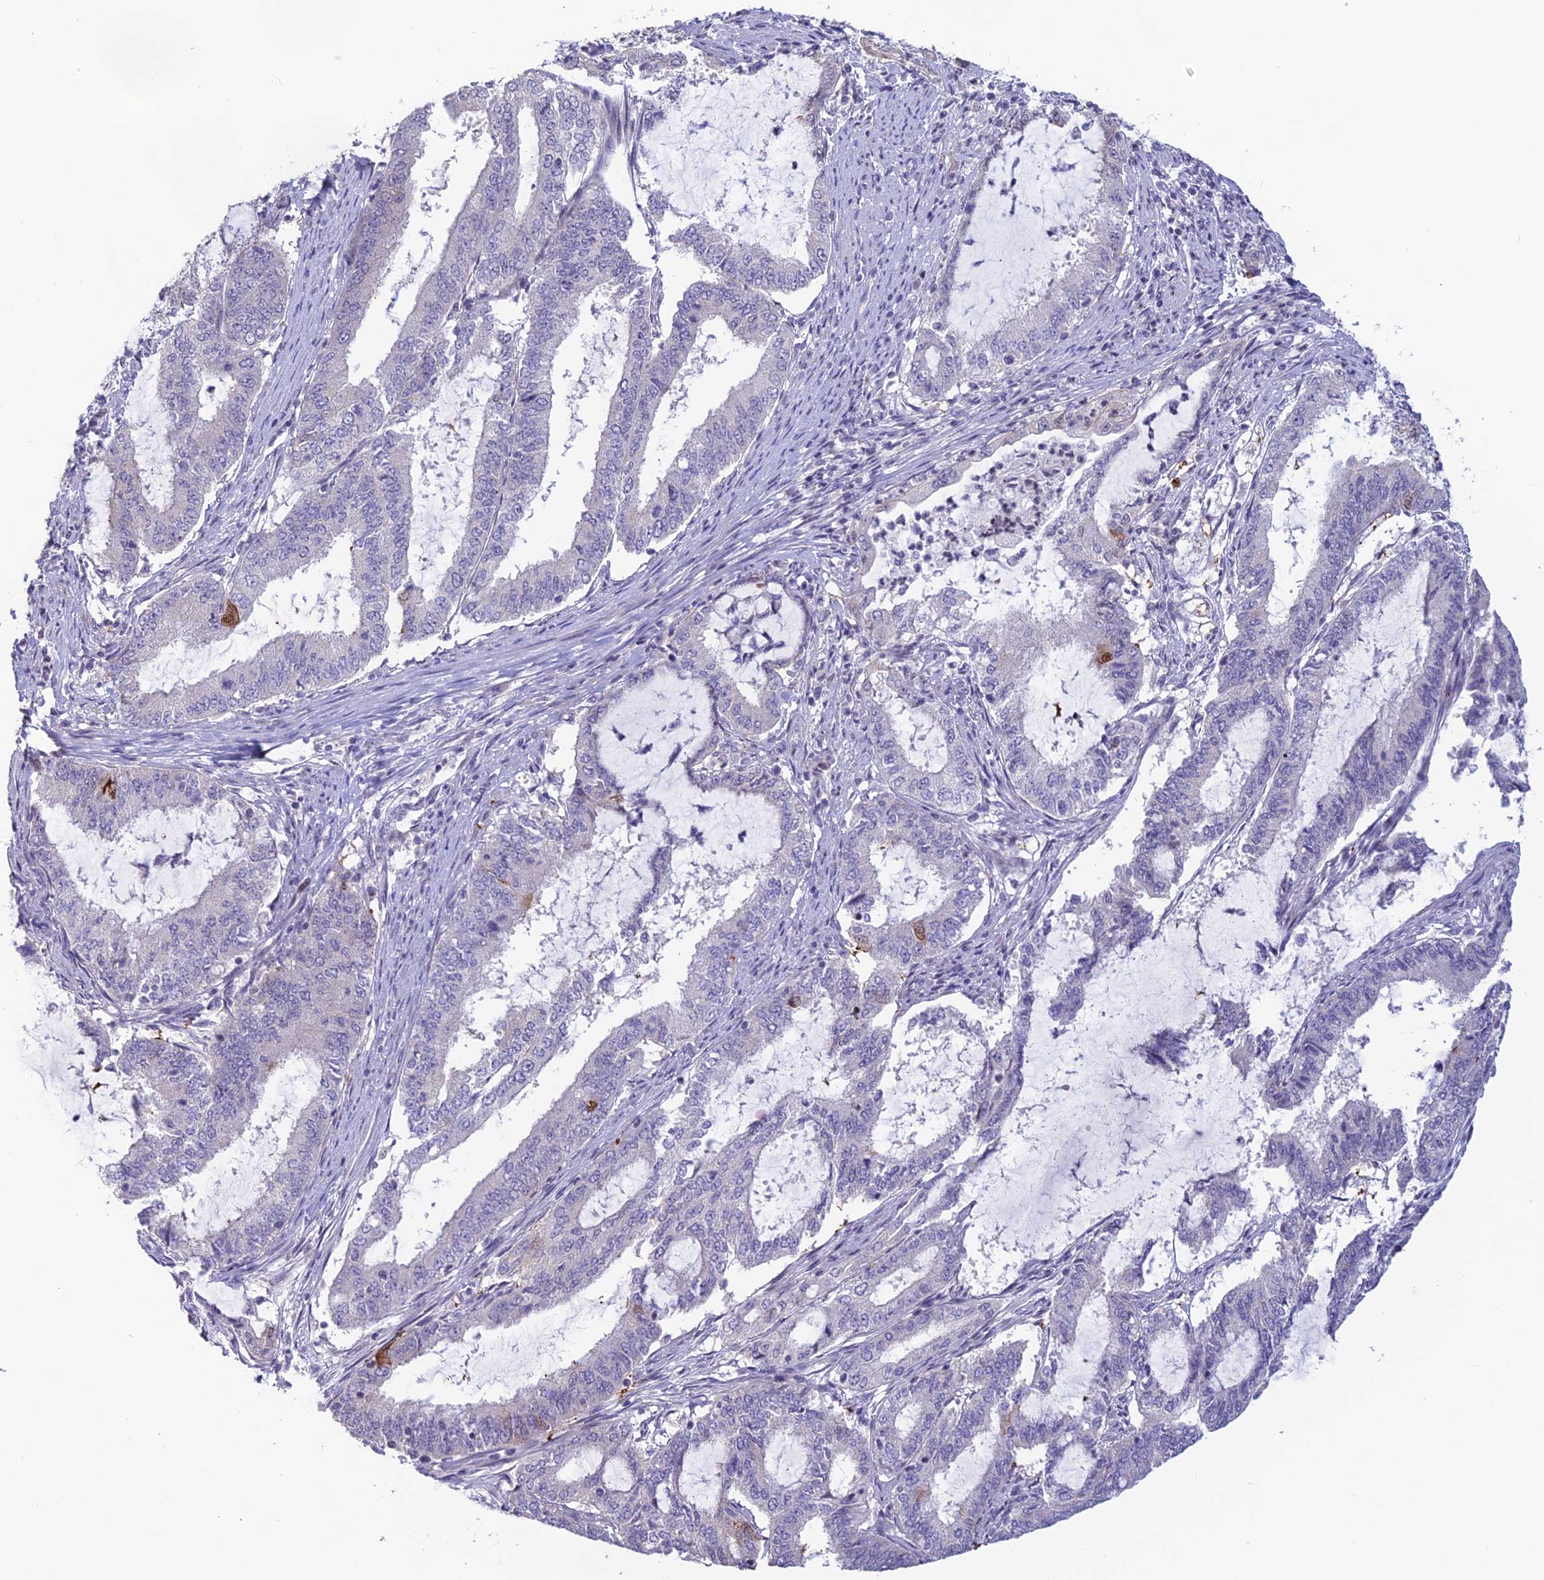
{"staining": {"intensity": "negative", "quantity": "none", "location": "none"}, "tissue": "endometrial cancer", "cell_type": "Tumor cells", "image_type": "cancer", "snomed": [{"axis": "morphology", "description": "Adenocarcinoma, NOS"}, {"axis": "topography", "description": "Endometrium"}], "caption": "A photomicrograph of endometrial cancer (adenocarcinoma) stained for a protein displays no brown staining in tumor cells.", "gene": "TMEM134", "patient": {"sex": "female", "age": 51}}